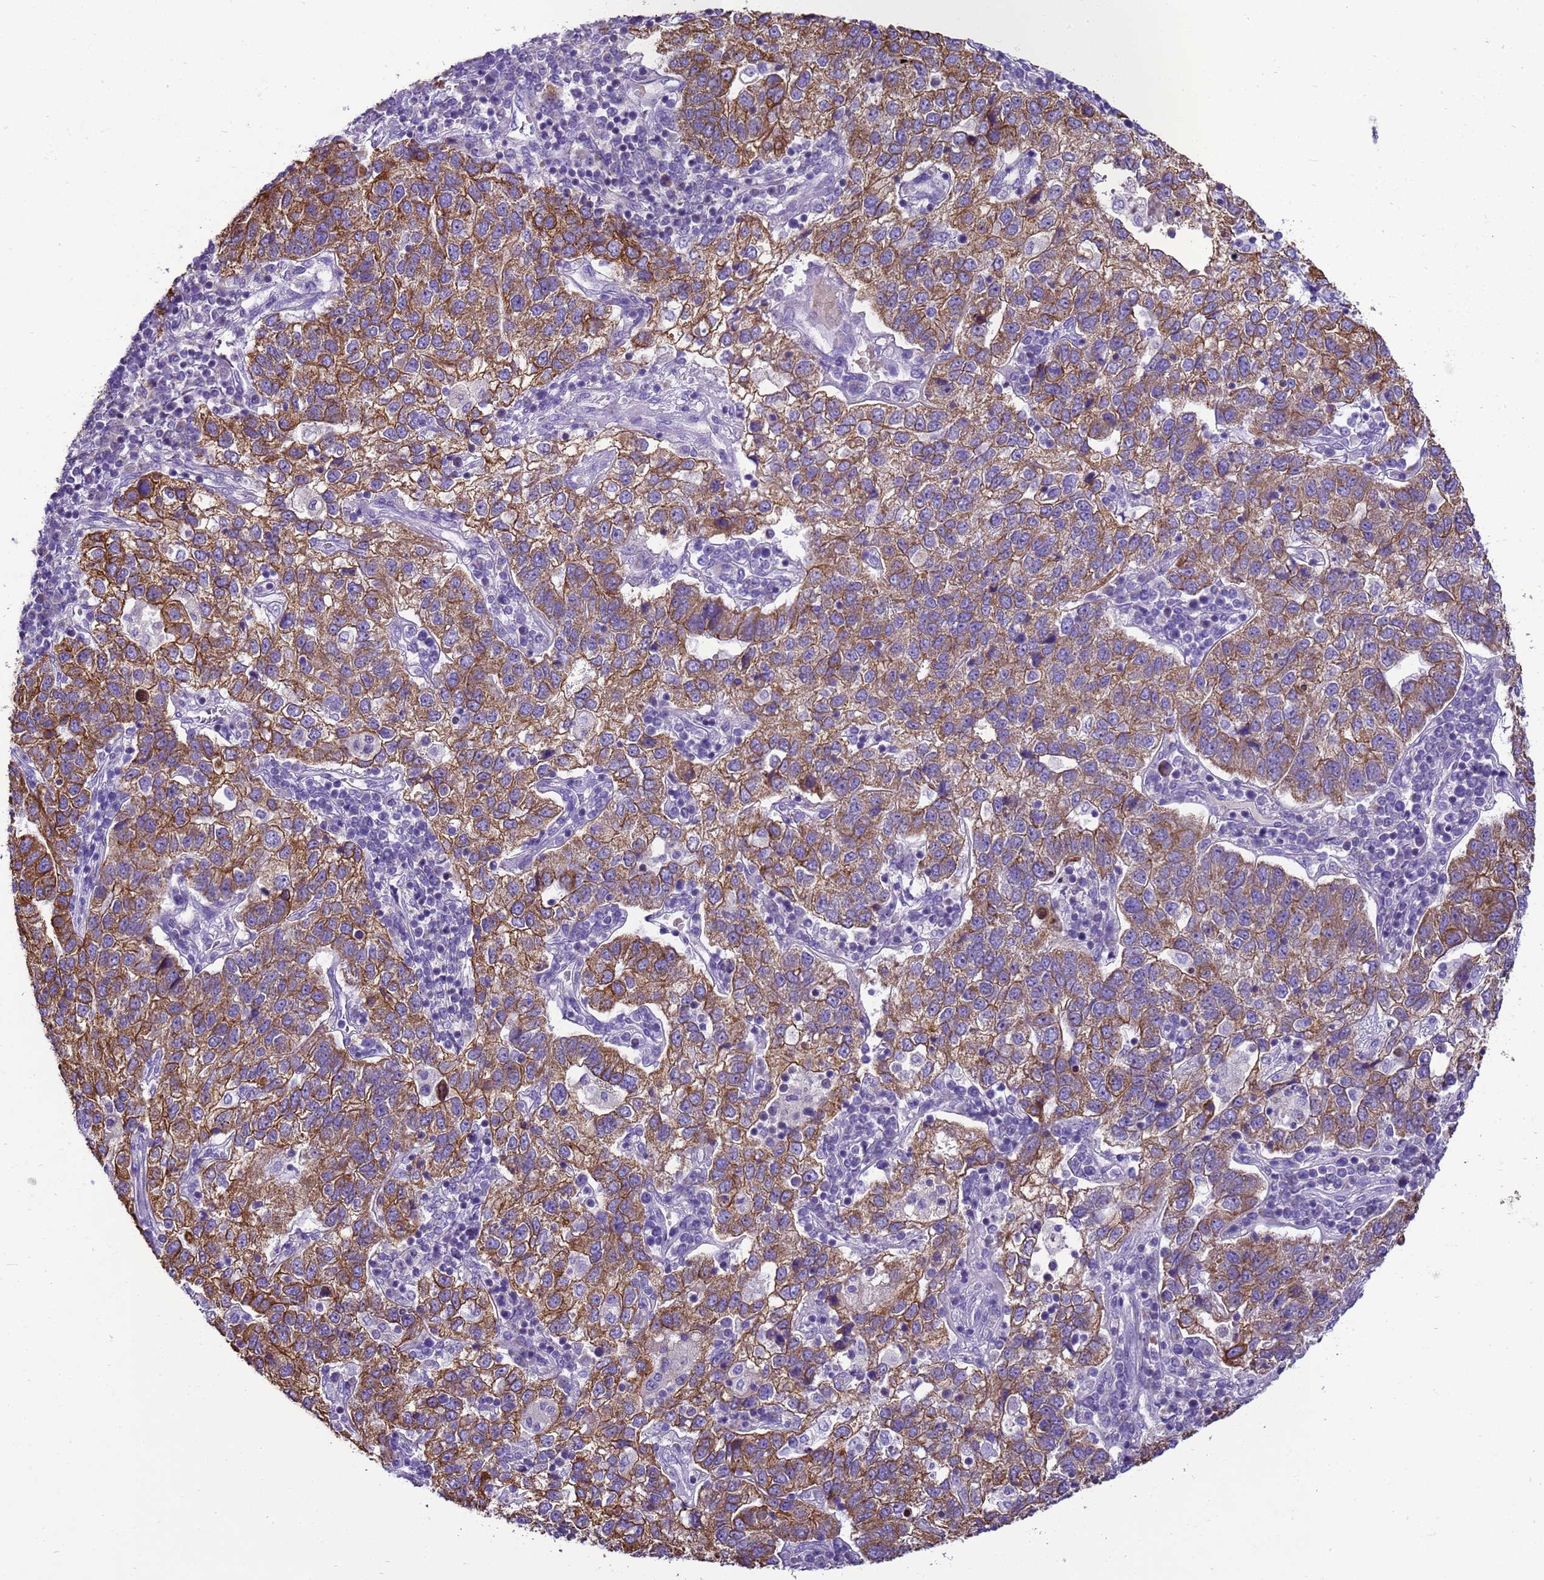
{"staining": {"intensity": "moderate", "quantity": ">75%", "location": "cytoplasmic/membranous"}, "tissue": "pancreatic cancer", "cell_type": "Tumor cells", "image_type": "cancer", "snomed": [{"axis": "morphology", "description": "Adenocarcinoma, NOS"}, {"axis": "topography", "description": "Pancreas"}], "caption": "IHC of human adenocarcinoma (pancreatic) demonstrates medium levels of moderate cytoplasmic/membranous expression in approximately >75% of tumor cells.", "gene": "PIEZO2", "patient": {"sex": "female", "age": 61}}